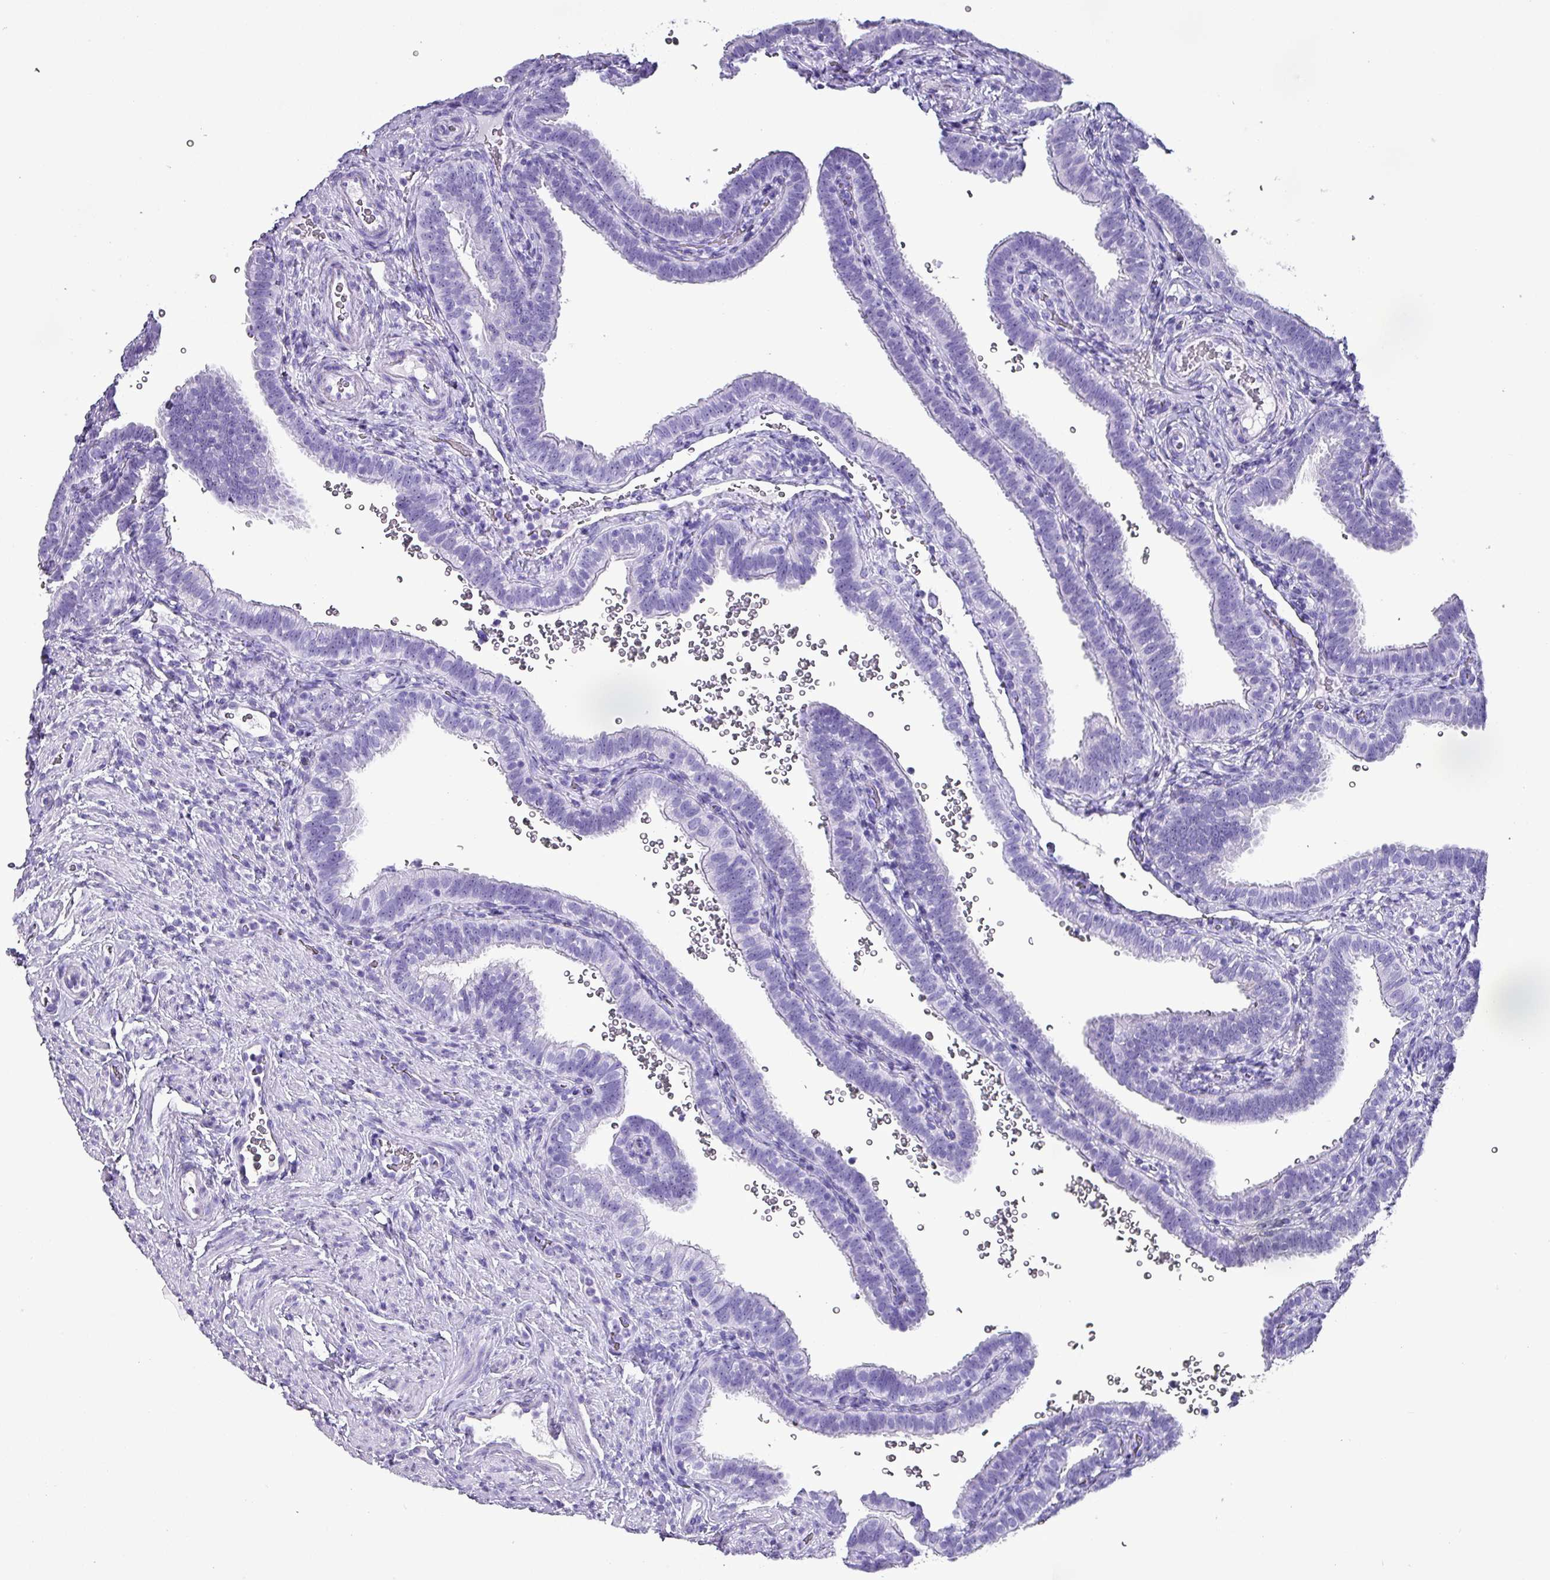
{"staining": {"intensity": "negative", "quantity": "none", "location": "none"}, "tissue": "fallopian tube", "cell_type": "Glandular cells", "image_type": "normal", "snomed": [{"axis": "morphology", "description": "Normal tissue, NOS"}, {"axis": "topography", "description": "Fallopian tube"}], "caption": "IHC of benign fallopian tube demonstrates no expression in glandular cells. (DAB (3,3'-diaminobenzidine) IHC, high magnification).", "gene": "KRT6A", "patient": {"sex": "female", "age": 41}}